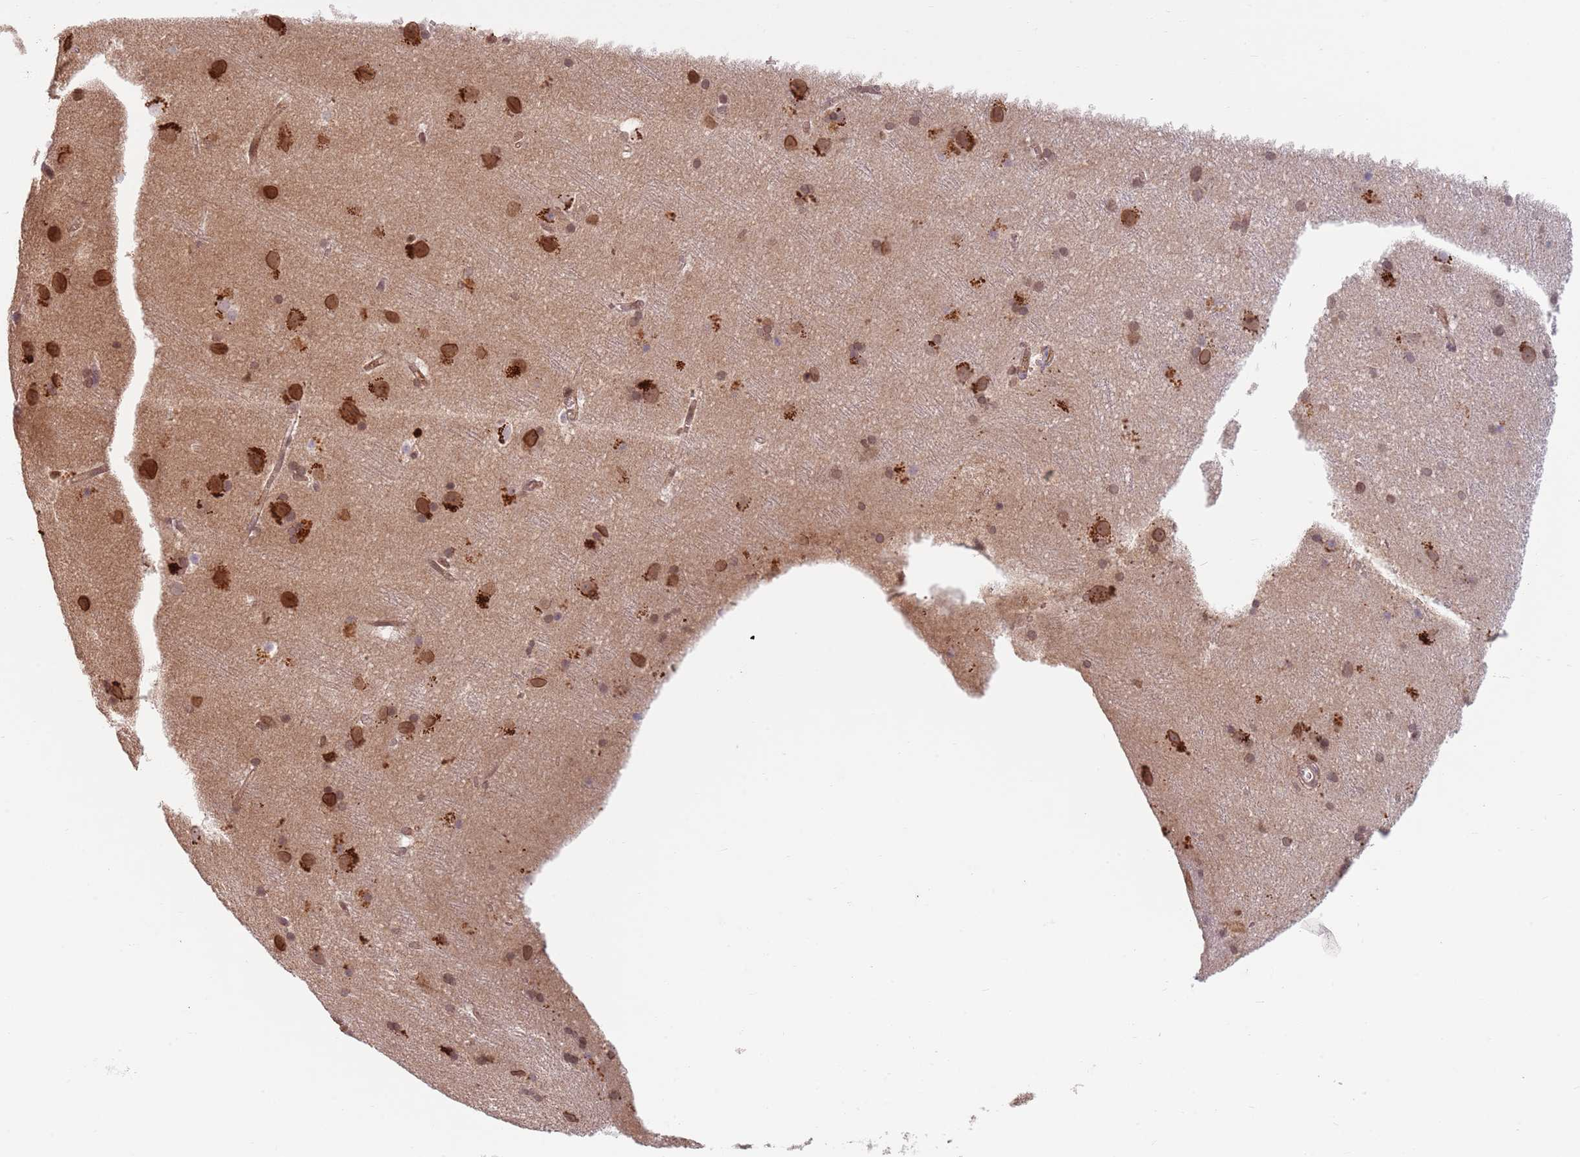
{"staining": {"intensity": "moderate", "quantity": ">75%", "location": "cytoplasmic/membranous"}, "tissue": "cerebral cortex", "cell_type": "Endothelial cells", "image_type": "normal", "snomed": [{"axis": "morphology", "description": "Normal tissue, NOS"}, {"axis": "topography", "description": "Cerebral cortex"}], "caption": "Endothelial cells demonstrate medium levels of moderate cytoplasmic/membranous positivity in approximately >75% of cells in normal human cerebral cortex.", "gene": "NUP50", "patient": {"sex": "male", "age": 54}}